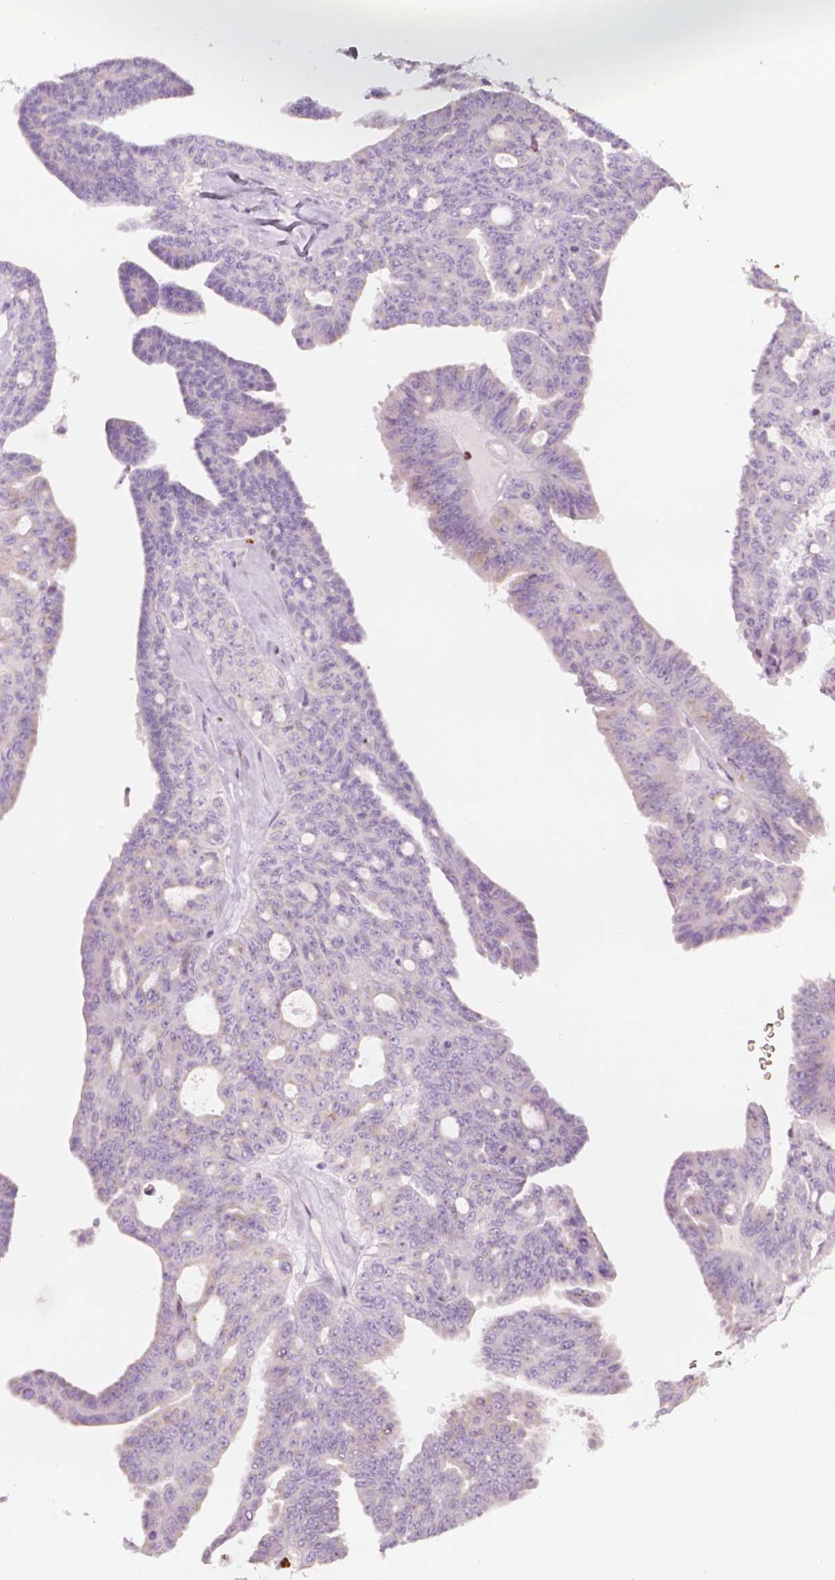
{"staining": {"intensity": "negative", "quantity": "none", "location": "none"}, "tissue": "ovarian cancer", "cell_type": "Tumor cells", "image_type": "cancer", "snomed": [{"axis": "morphology", "description": "Cystadenocarcinoma, serous, NOS"}, {"axis": "topography", "description": "Ovary"}], "caption": "There is no significant positivity in tumor cells of ovarian cancer.", "gene": "CES1", "patient": {"sex": "female", "age": 71}}